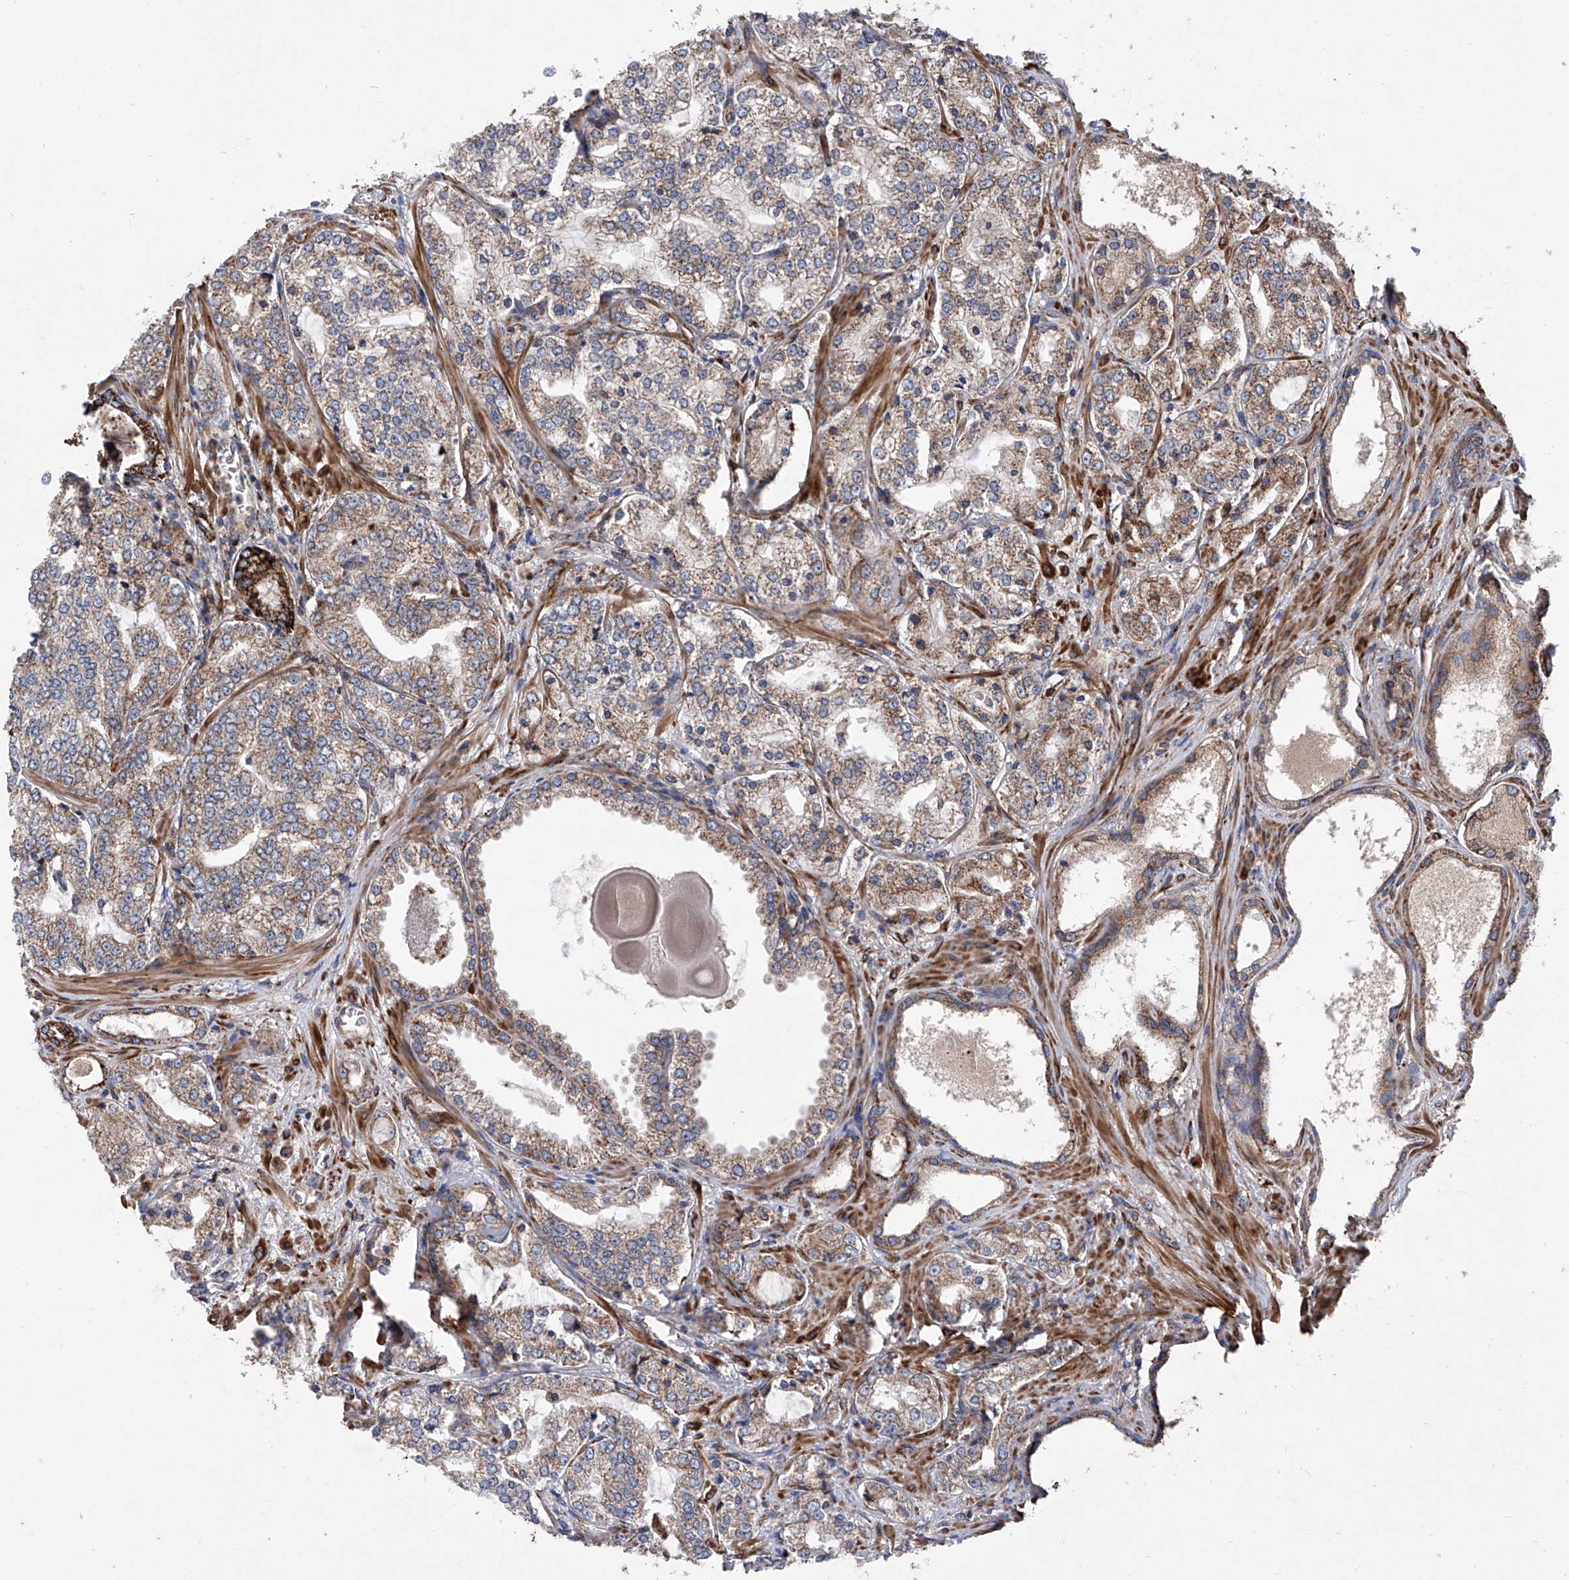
{"staining": {"intensity": "weak", "quantity": ">75%", "location": "cytoplasmic/membranous"}, "tissue": "prostate cancer", "cell_type": "Tumor cells", "image_type": "cancer", "snomed": [{"axis": "morphology", "description": "Adenocarcinoma, High grade"}, {"axis": "topography", "description": "Prostate"}], "caption": "High-magnification brightfield microscopy of prostate cancer stained with DAB (3,3'-diaminobenzidine) (brown) and counterstained with hematoxylin (blue). tumor cells exhibit weak cytoplasmic/membranous staining is seen in about>75% of cells.", "gene": "ASCC3", "patient": {"sex": "male", "age": 64}}